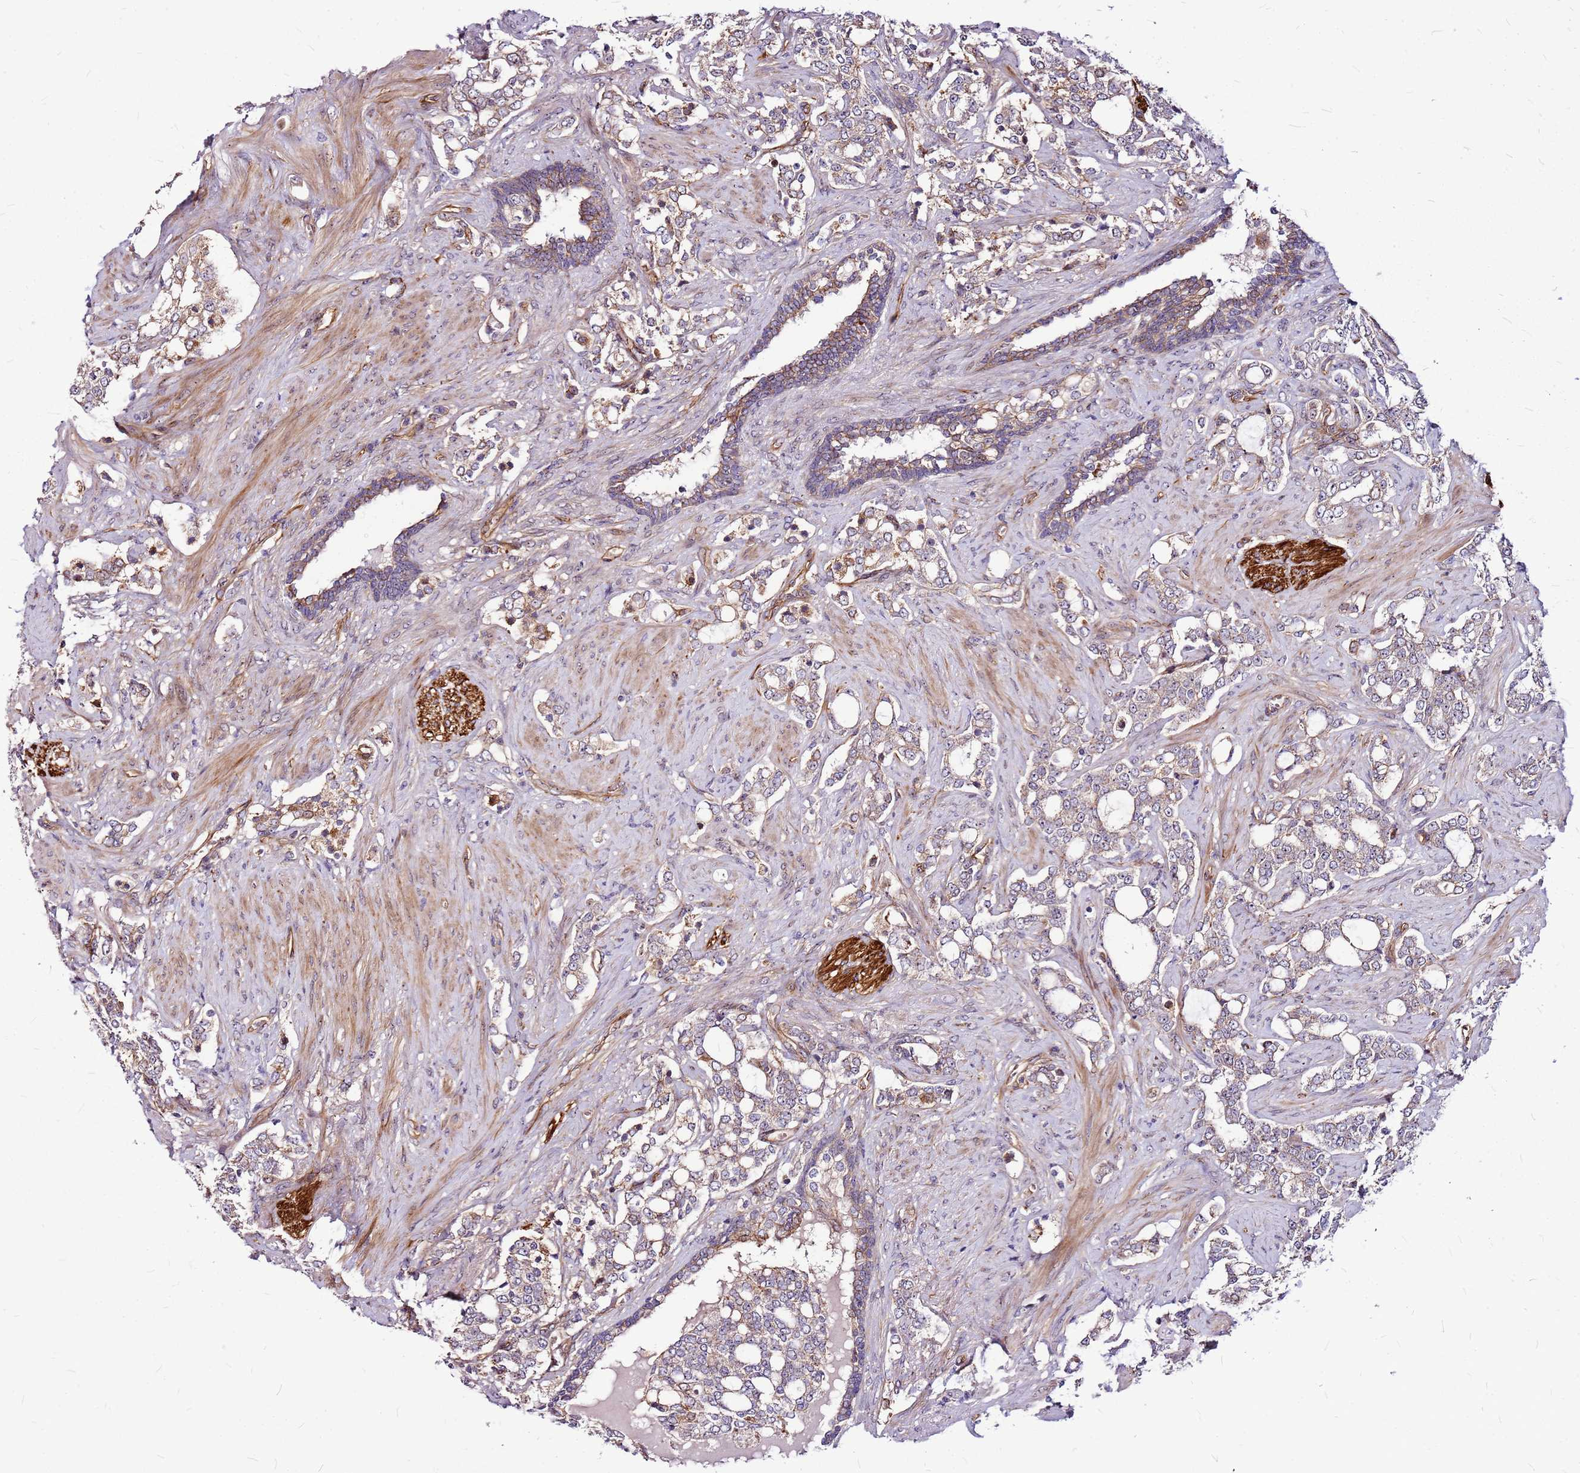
{"staining": {"intensity": "weak", "quantity": ">75%", "location": "cytoplasmic/membranous"}, "tissue": "prostate cancer", "cell_type": "Tumor cells", "image_type": "cancer", "snomed": [{"axis": "morphology", "description": "Adenocarcinoma, High grade"}, {"axis": "topography", "description": "Prostate"}], "caption": "IHC photomicrograph of prostate cancer stained for a protein (brown), which shows low levels of weak cytoplasmic/membranous positivity in approximately >75% of tumor cells.", "gene": "TOPAZ1", "patient": {"sex": "male", "age": 64}}